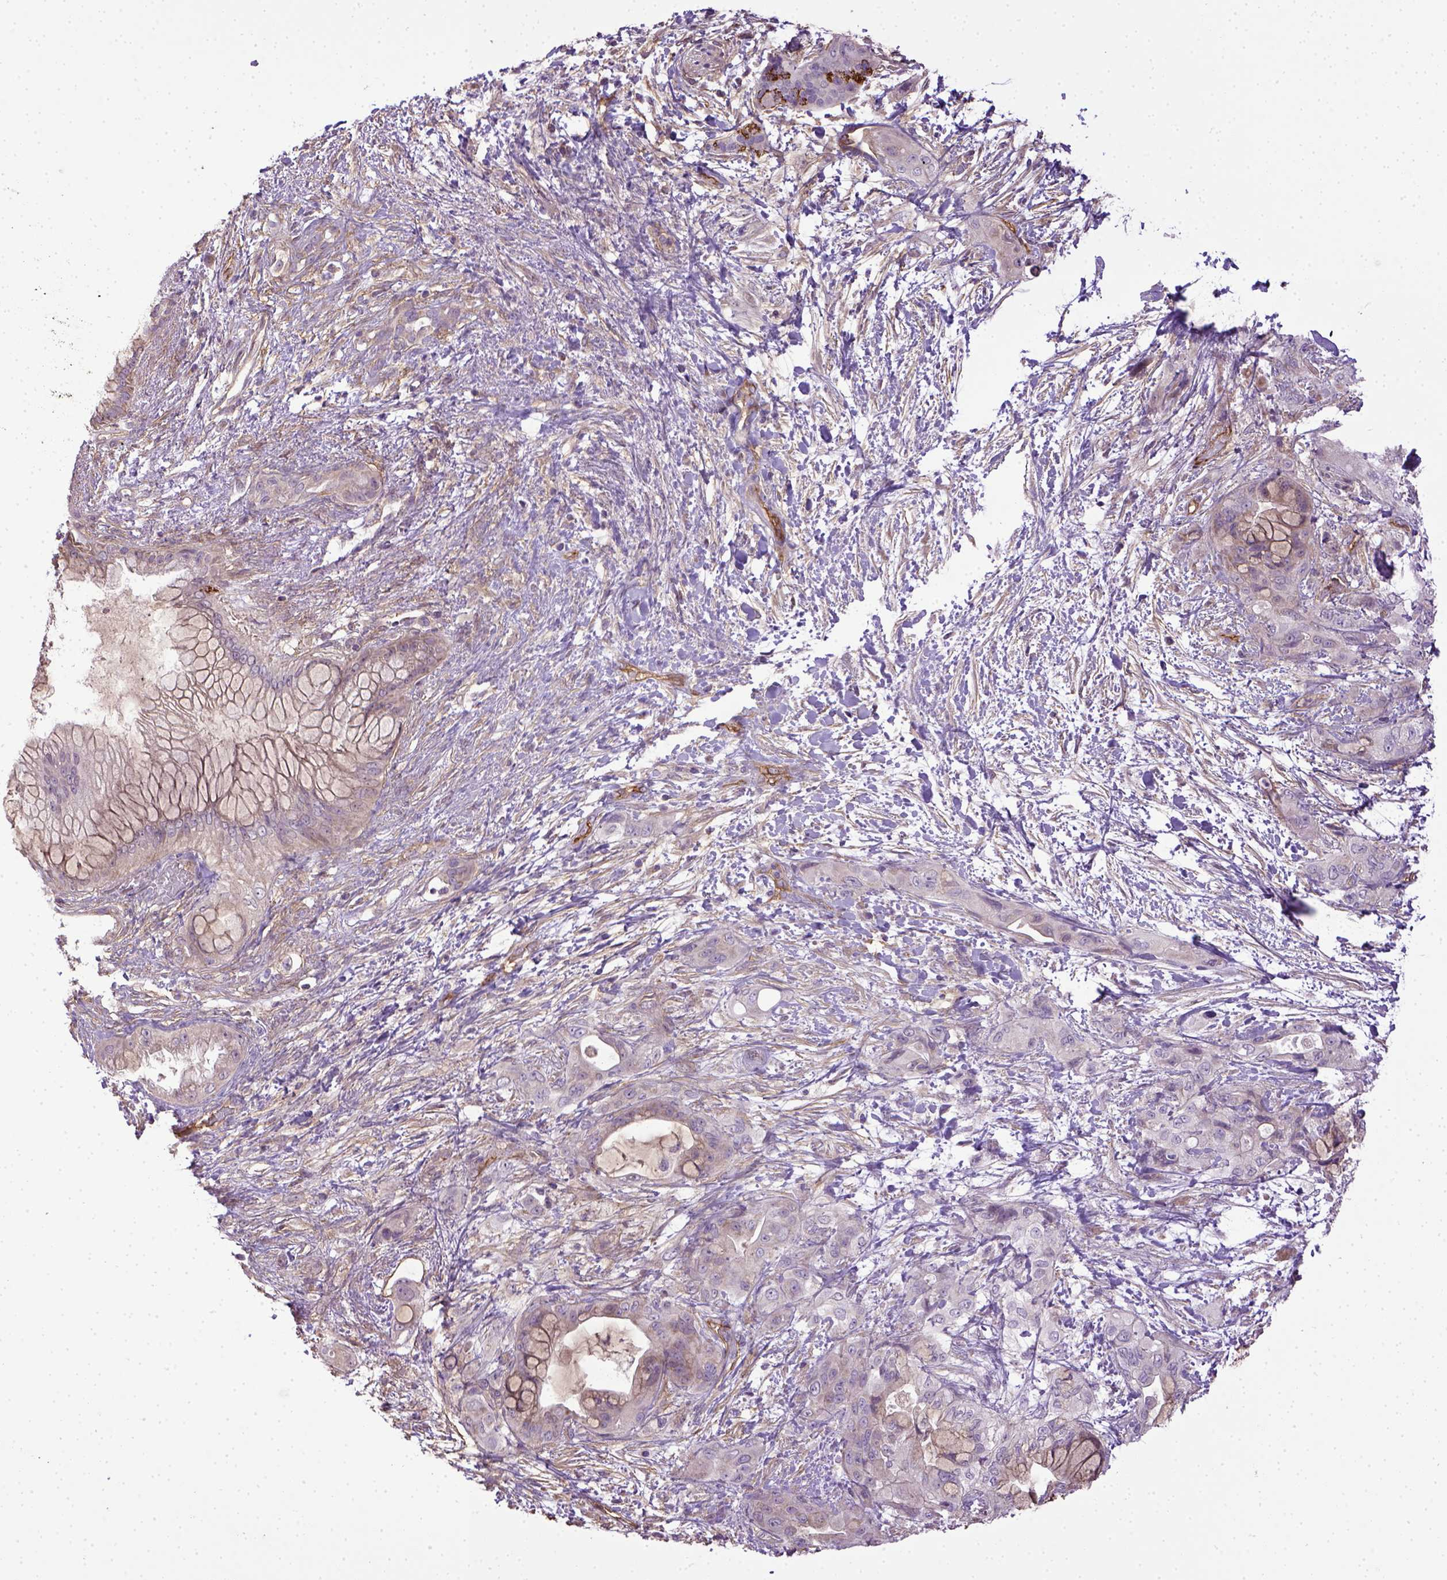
{"staining": {"intensity": "negative", "quantity": "none", "location": "none"}, "tissue": "pancreatic cancer", "cell_type": "Tumor cells", "image_type": "cancer", "snomed": [{"axis": "morphology", "description": "Adenocarcinoma, NOS"}, {"axis": "topography", "description": "Pancreas"}], "caption": "This micrograph is of pancreatic adenocarcinoma stained with immunohistochemistry (IHC) to label a protein in brown with the nuclei are counter-stained blue. There is no expression in tumor cells. Brightfield microscopy of immunohistochemistry stained with DAB (brown) and hematoxylin (blue), captured at high magnification.", "gene": "ENG", "patient": {"sex": "male", "age": 71}}